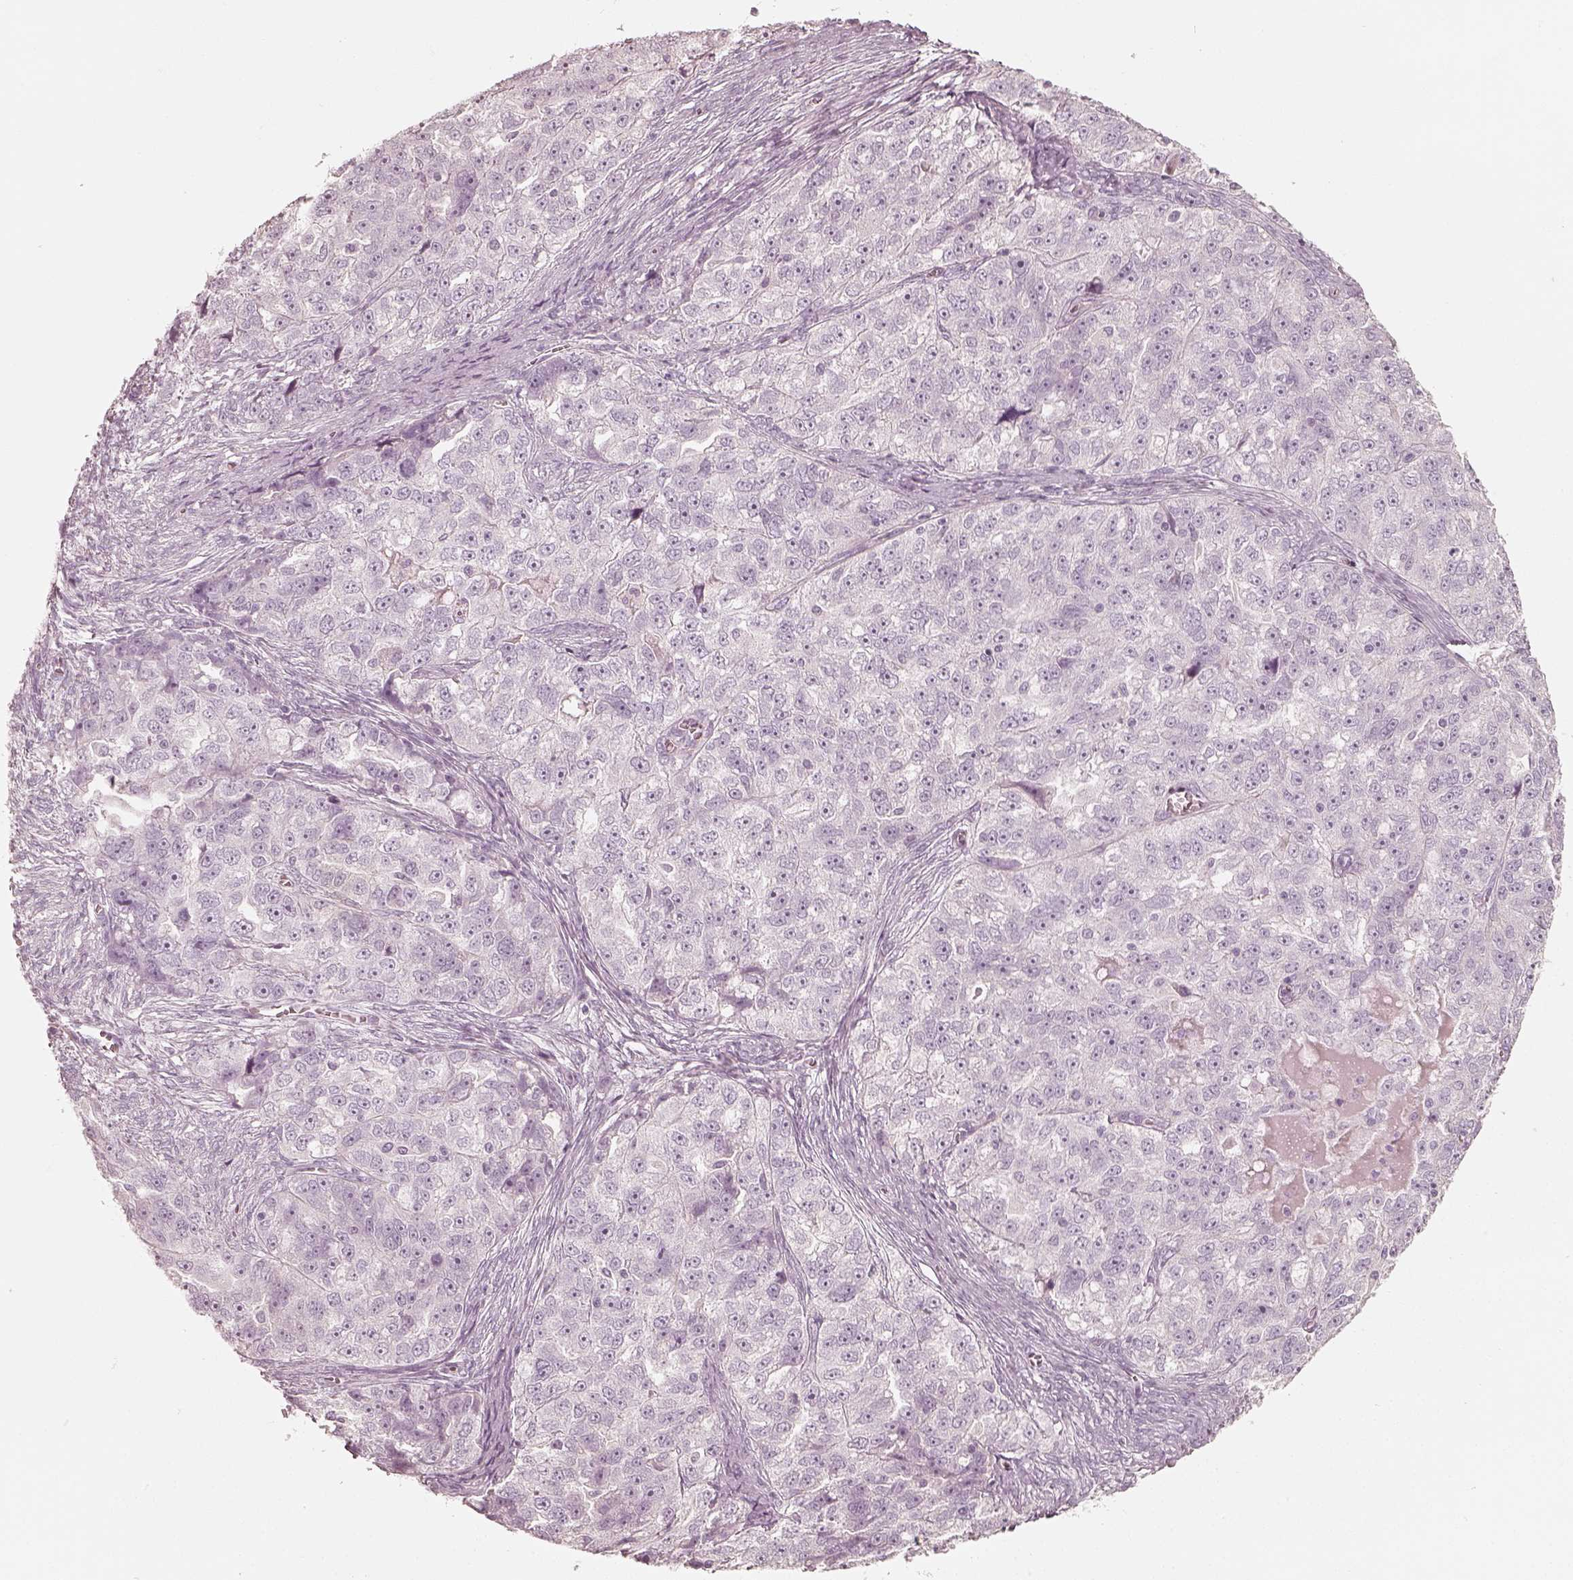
{"staining": {"intensity": "negative", "quantity": "none", "location": "none"}, "tissue": "ovarian cancer", "cell_type": "Tumor cells", "image_type": "cancer", "snomed": [{"axis": "morphology", "description": "Cystadenocarcinoma, serous, NOS"}, {"axis": "topography", "description": "Ovary"}], "caption": "Tumor cells are negative for protein expression in human ovarian cancer (serous cystadenocarcinoma). The staining was performed using DAB (3,3'-diaminobenzidine) to visualize the protein expression in brown, while the nuclei were stained in blue with hematoxylin (Magnification: 20x).", "gene": "SPATA24", "patient": {"sex": "female", "age": 51}}